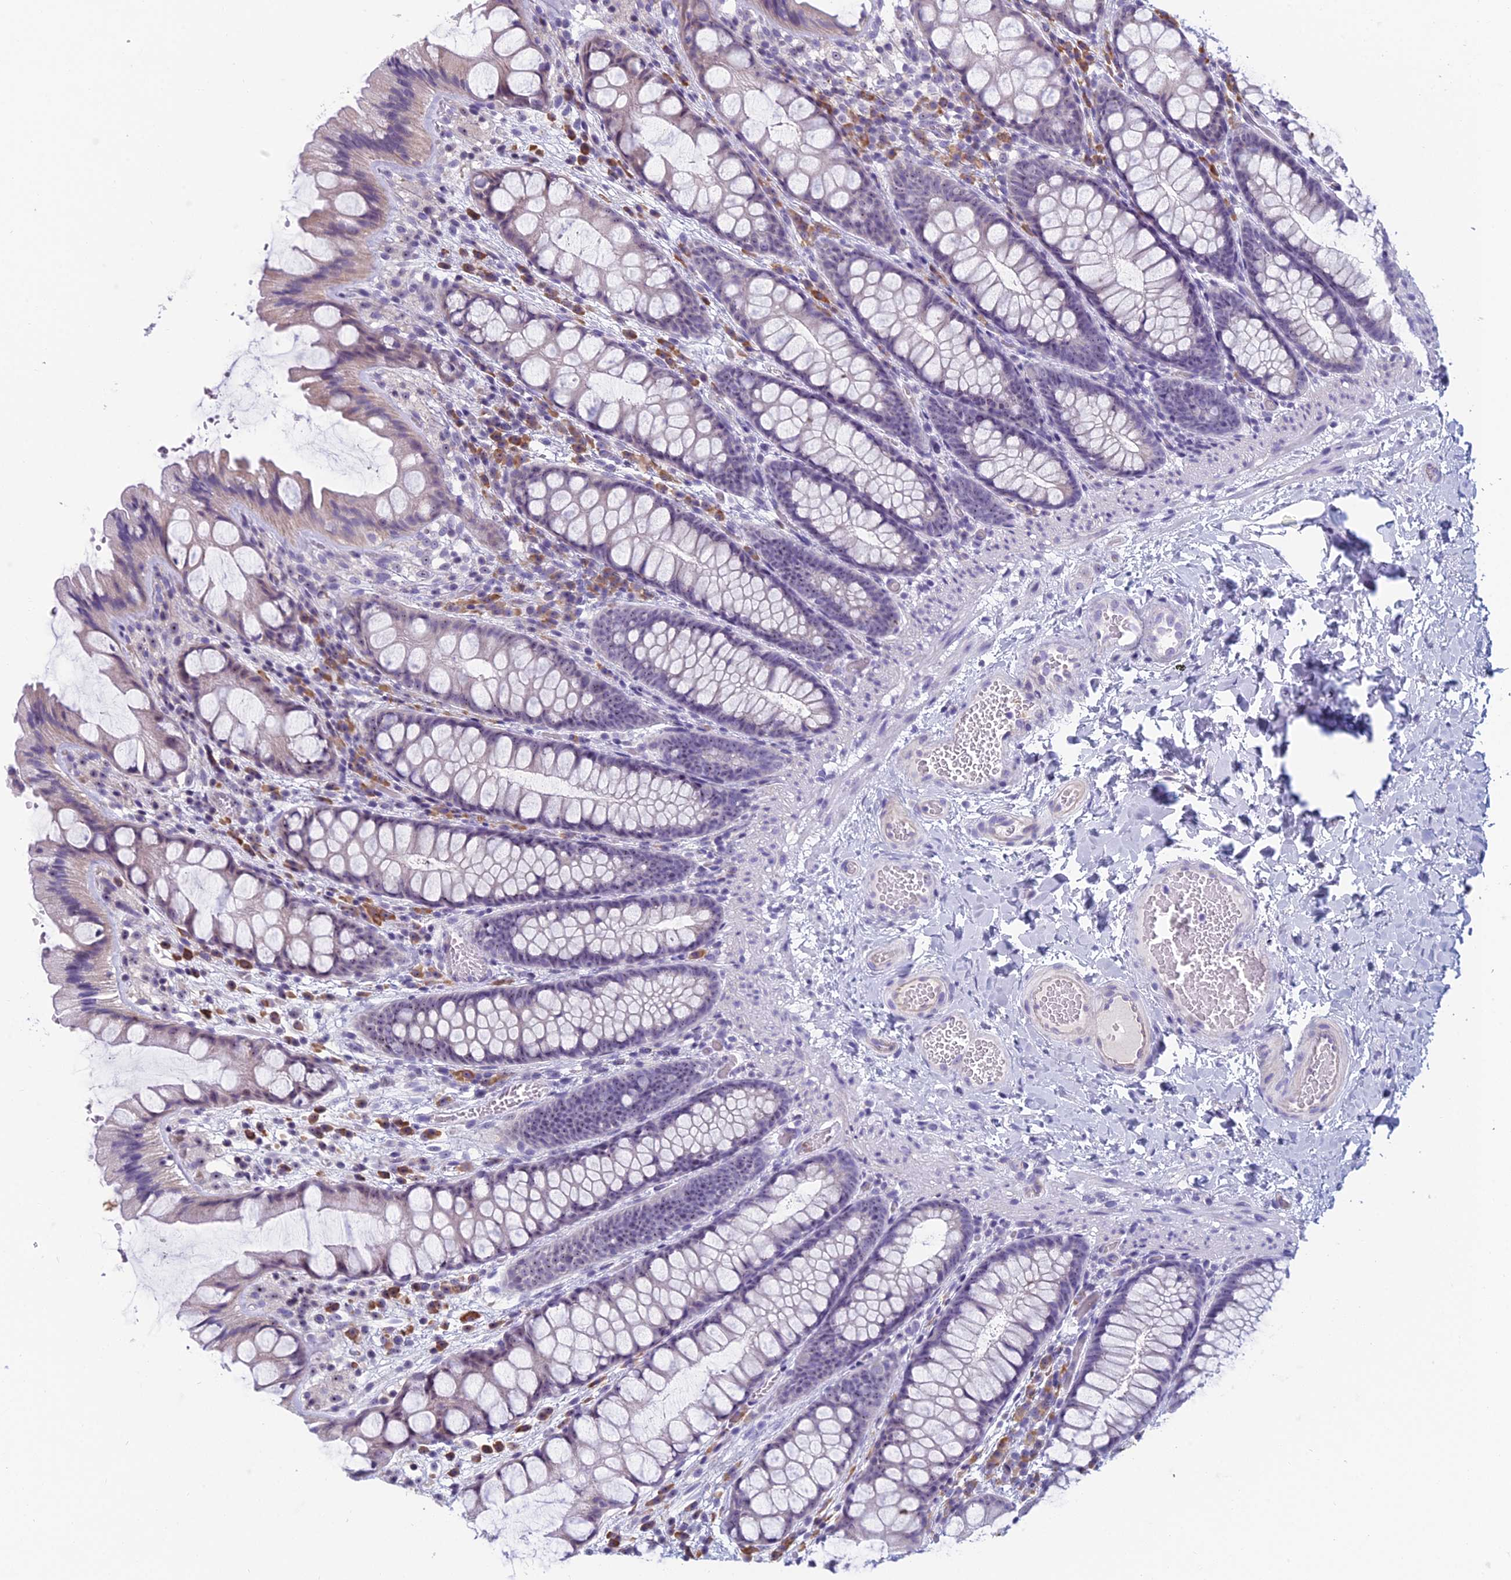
{"staining": {"intensity": "negative", "quantity": "none", "location": "none"}, "tissue": "colon", "cell_type": "Endothelial cells", "image_type": "normal", "snomed": [{"axis": "morphology", "description": "Normal tissue, NOS"}, {"axis": "topography", "description": "Colon"}], "caption": "An IHC micrograph of benign colon is shown. There is no staining in endothelial cells of colon. (DAB (3,3'-diaminobenzidine) immunohistochemistry with hematoxylin counter stain).", "gene": "NOC2L", "patient": {"sex": "male", "age": 47}}